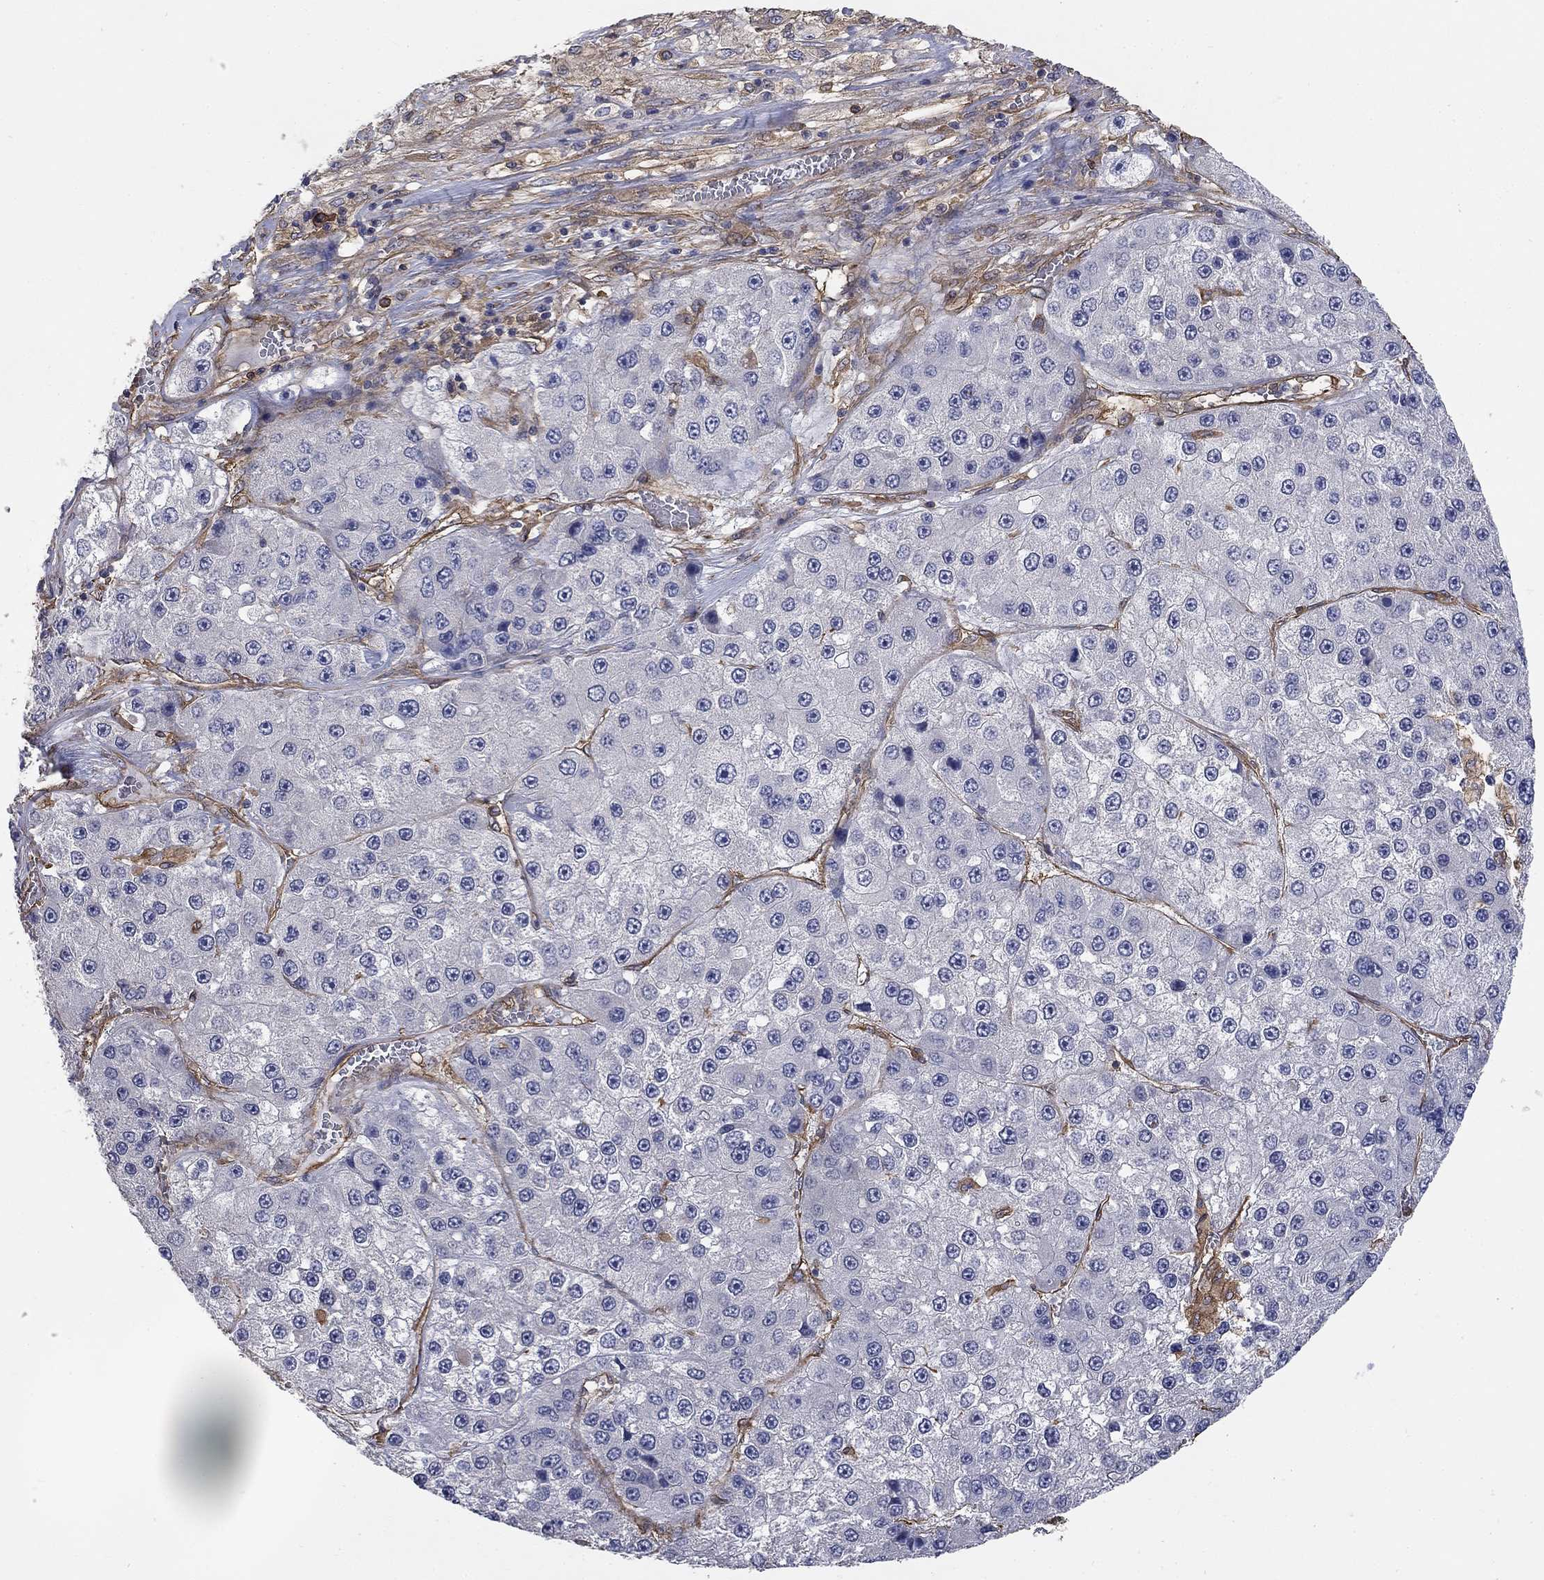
{"staining": {"intensity": "negative", "quantity": "none", "location": "none"}, "tissue": "liver cancer", "cell_type": "Tumor cells", "image_type": "cancer", "snomed": [{"axis": "morphology", "description": "Carcinoma, Hepatocellular, NOS"}, {"axis": "topography", "description": "Liver"}], "caption": "Immunohistochemical staining of human liver hepatocellular carcinoma demonstrates no significant positivity in tumor cells.", "gene": "DPYSL2", "patient": {"sex": "female", "age": 73}}